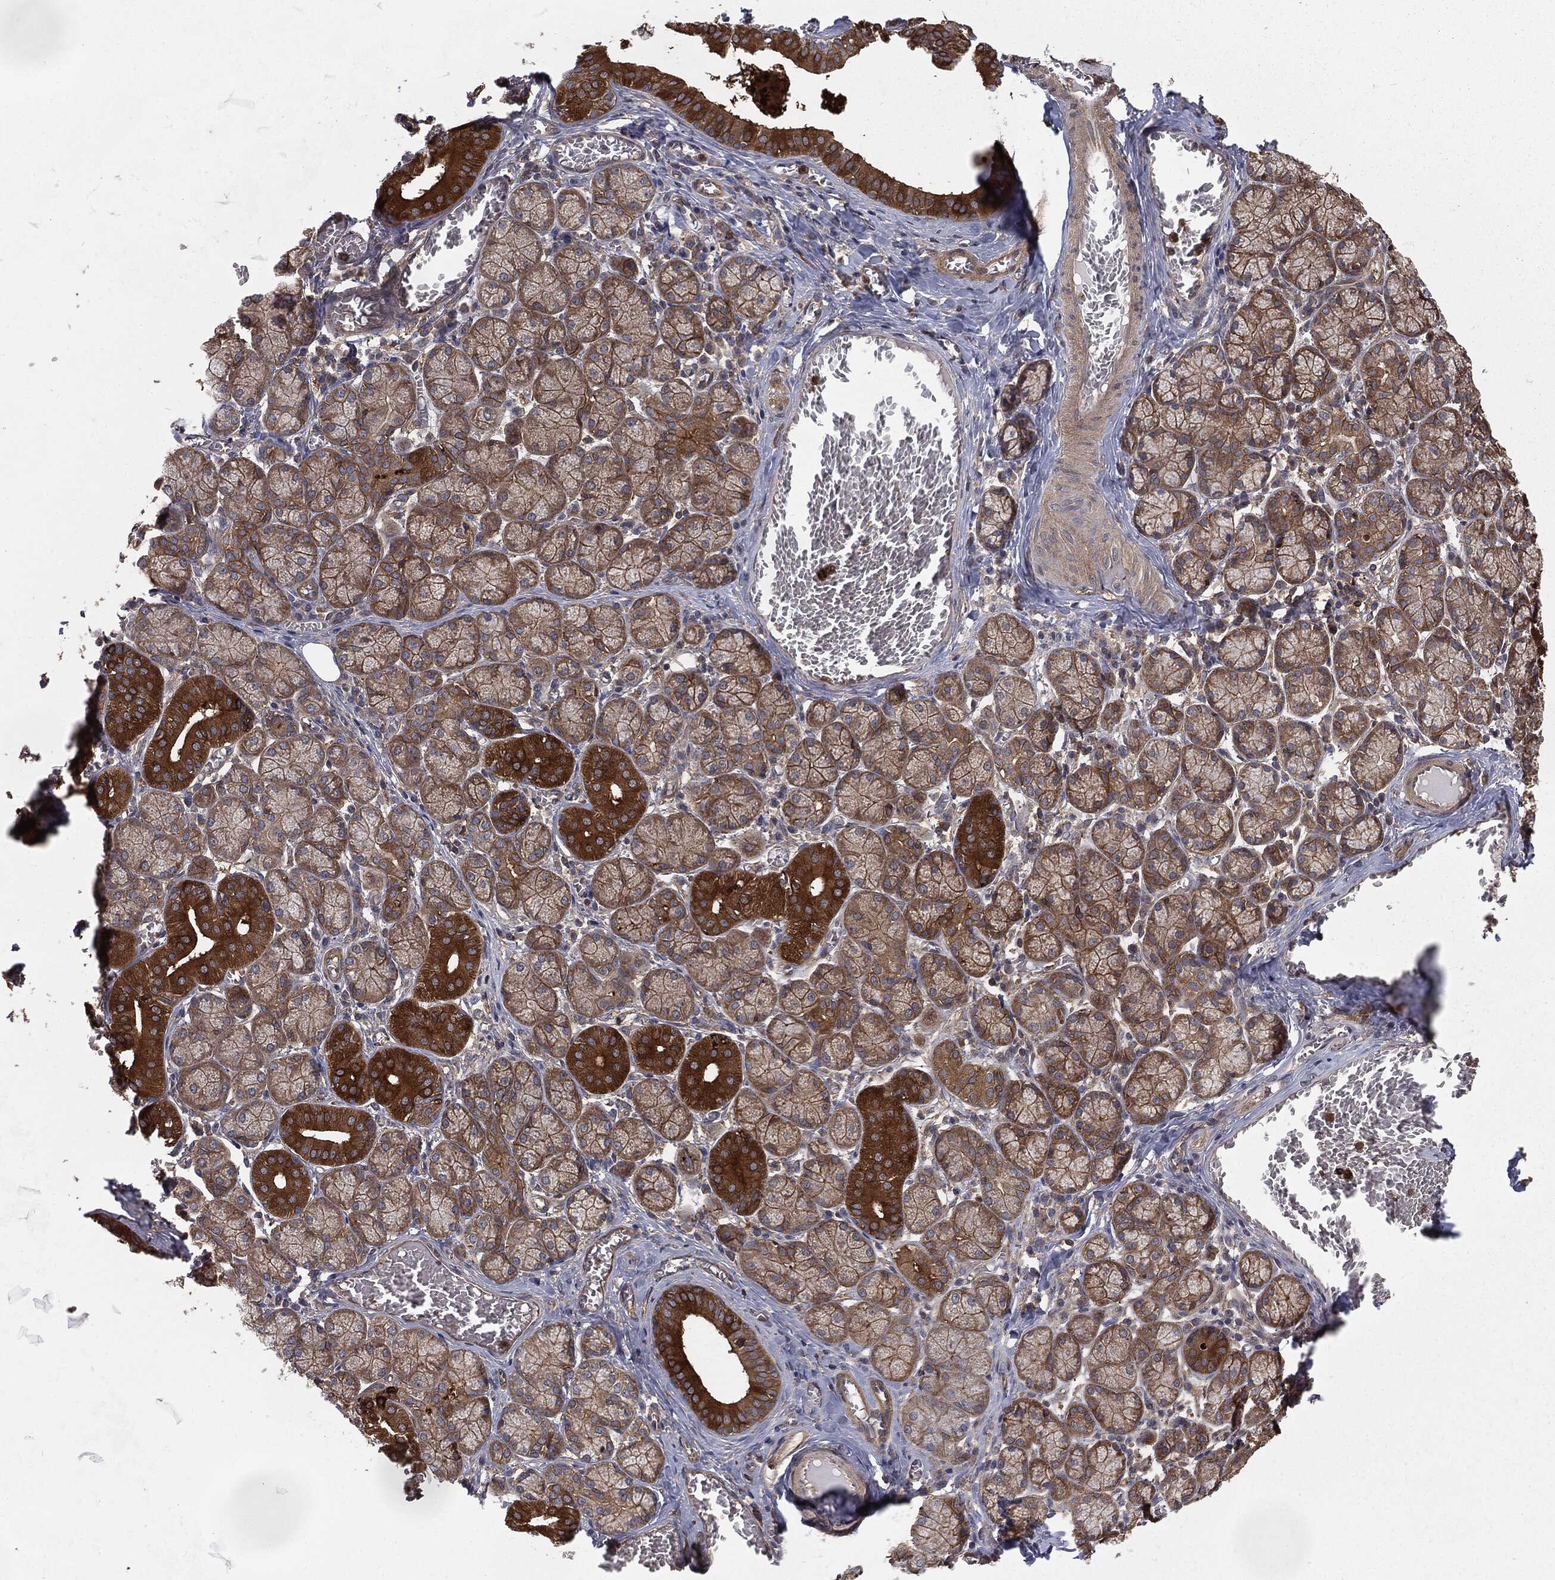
{"staining": {"intensity": "strong", "quantity": "25%-75%", "location": "cytoplasmic/membranous"}, "tissue": "salivary gland", "cell_type": "Glandular cells", "image_type": "normal", "snomed": [{"axis": "morphology", "description": "Normal tissue, NOS"}, {"axis": "topography", "description": "Salivary gland"}, {"axis": "topography", "description": "Peripheral nerve tissue"}], "caption": "Brown immunohistochemical staining in benign salivary gland shows strong cytoplasmic/membranous positivity in approximately 25%-75% of glandular cells. (DAB (3,3'-diaminobenzidine) IHC, brown staining for protein, blue staining for nuclei).", "gene": "GNB5", "patient": {"sex": "female", "age": 24}}